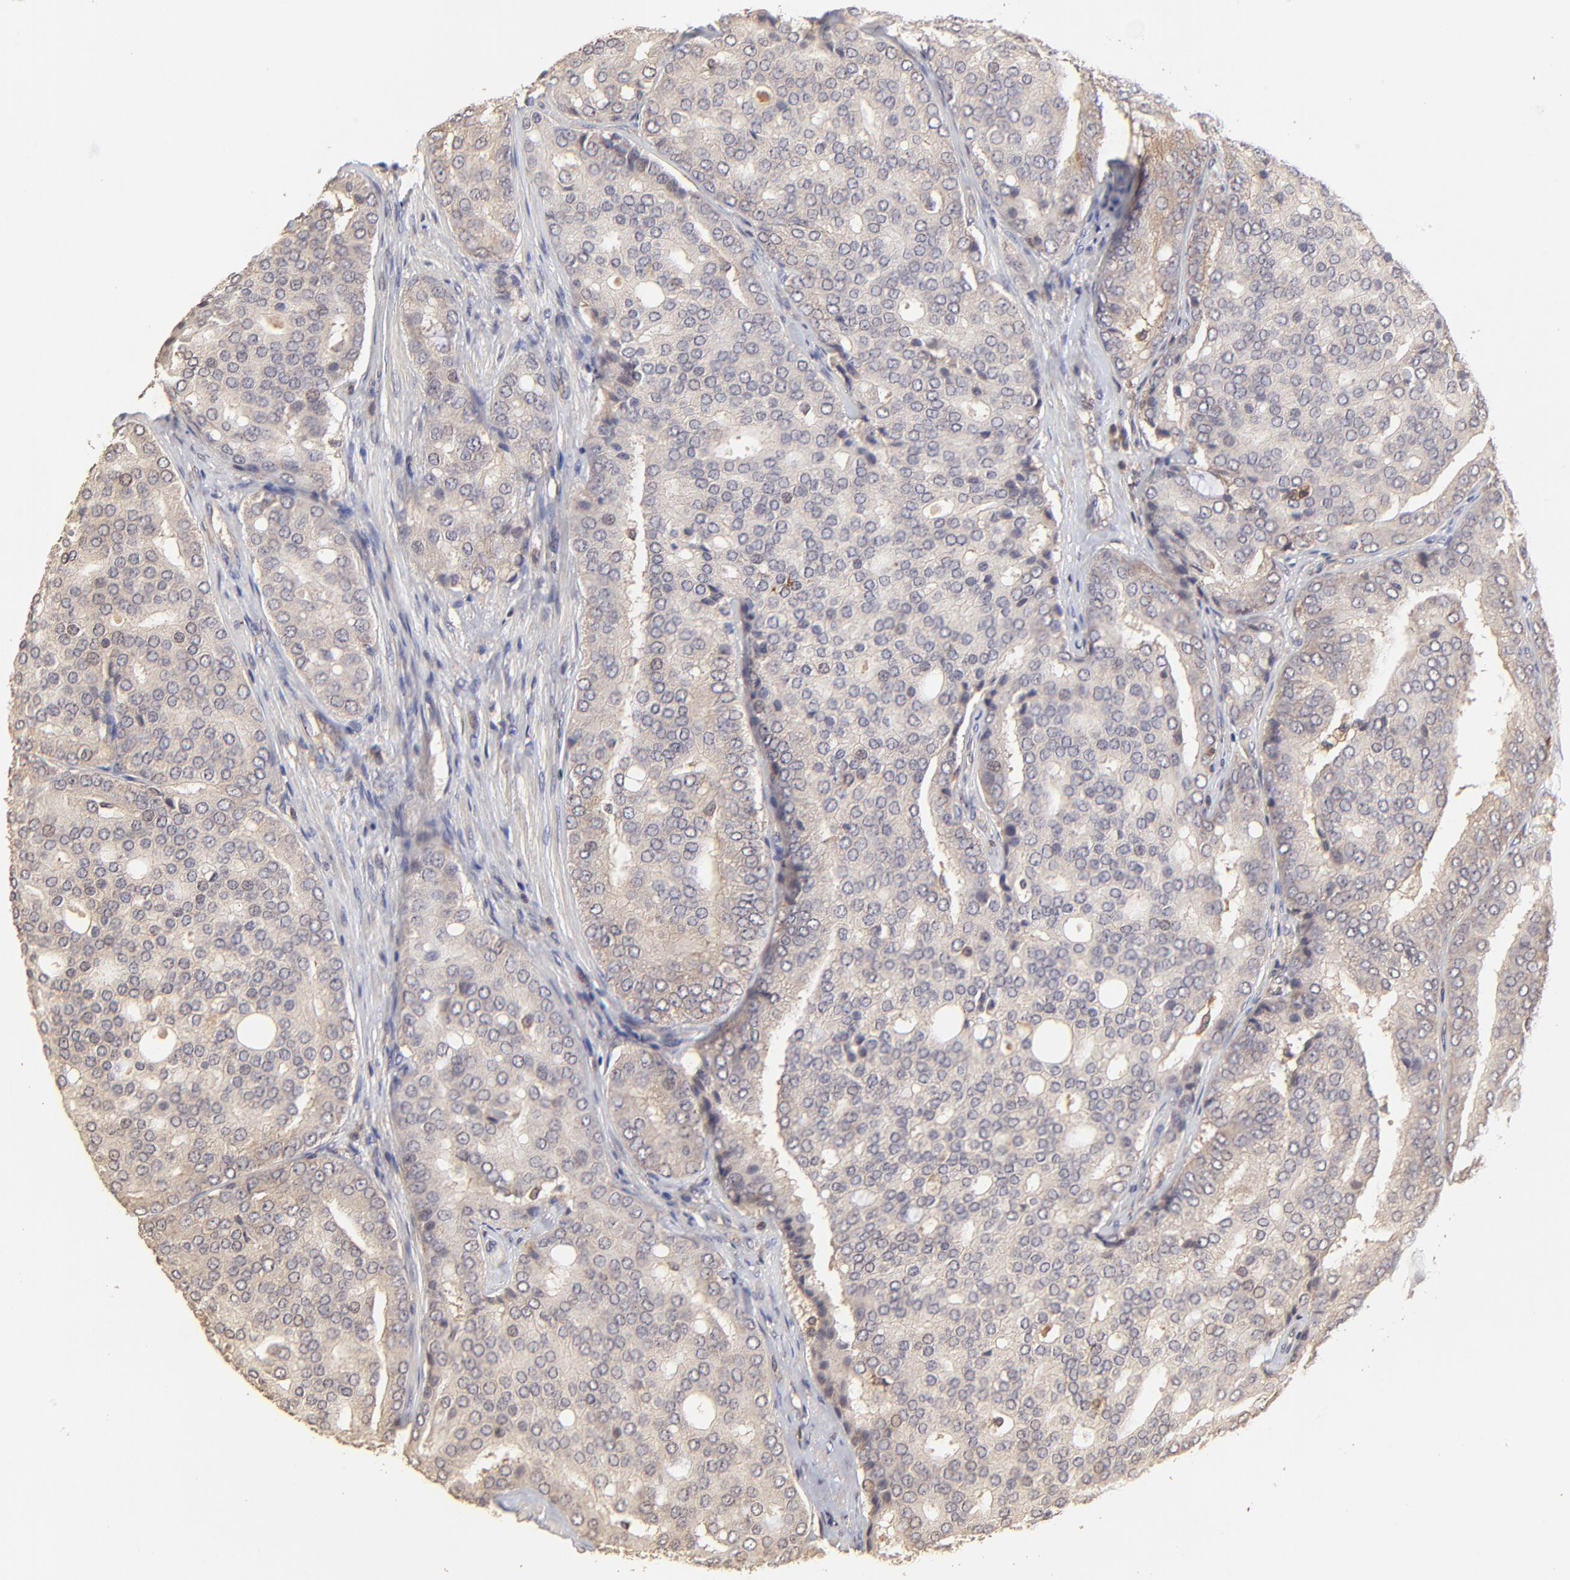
{"staining": {"intensity": "moderate", "quantity": ">75%", "location": "cytoplasmic/membranous"}, "tissue": "prostate cancer", "cell_type": "Tumor cells", "image_type": "cancer", "snomed": [{"axis": "morphology", "description": "Adenocarcinoma, High grade"}, {"axis": "topography", "description": "Prostate"}], "caption": "Immunohistochemistry micrograph of prostate cancer (high-grade adenocarcinoma) stained for a protein (brown), which shows medium levels of moderate cytoplasmic/membranous staining in about >75% of tumor cells.", "gene": "STON2", "patient": {"sex": "male", "age": 64}}